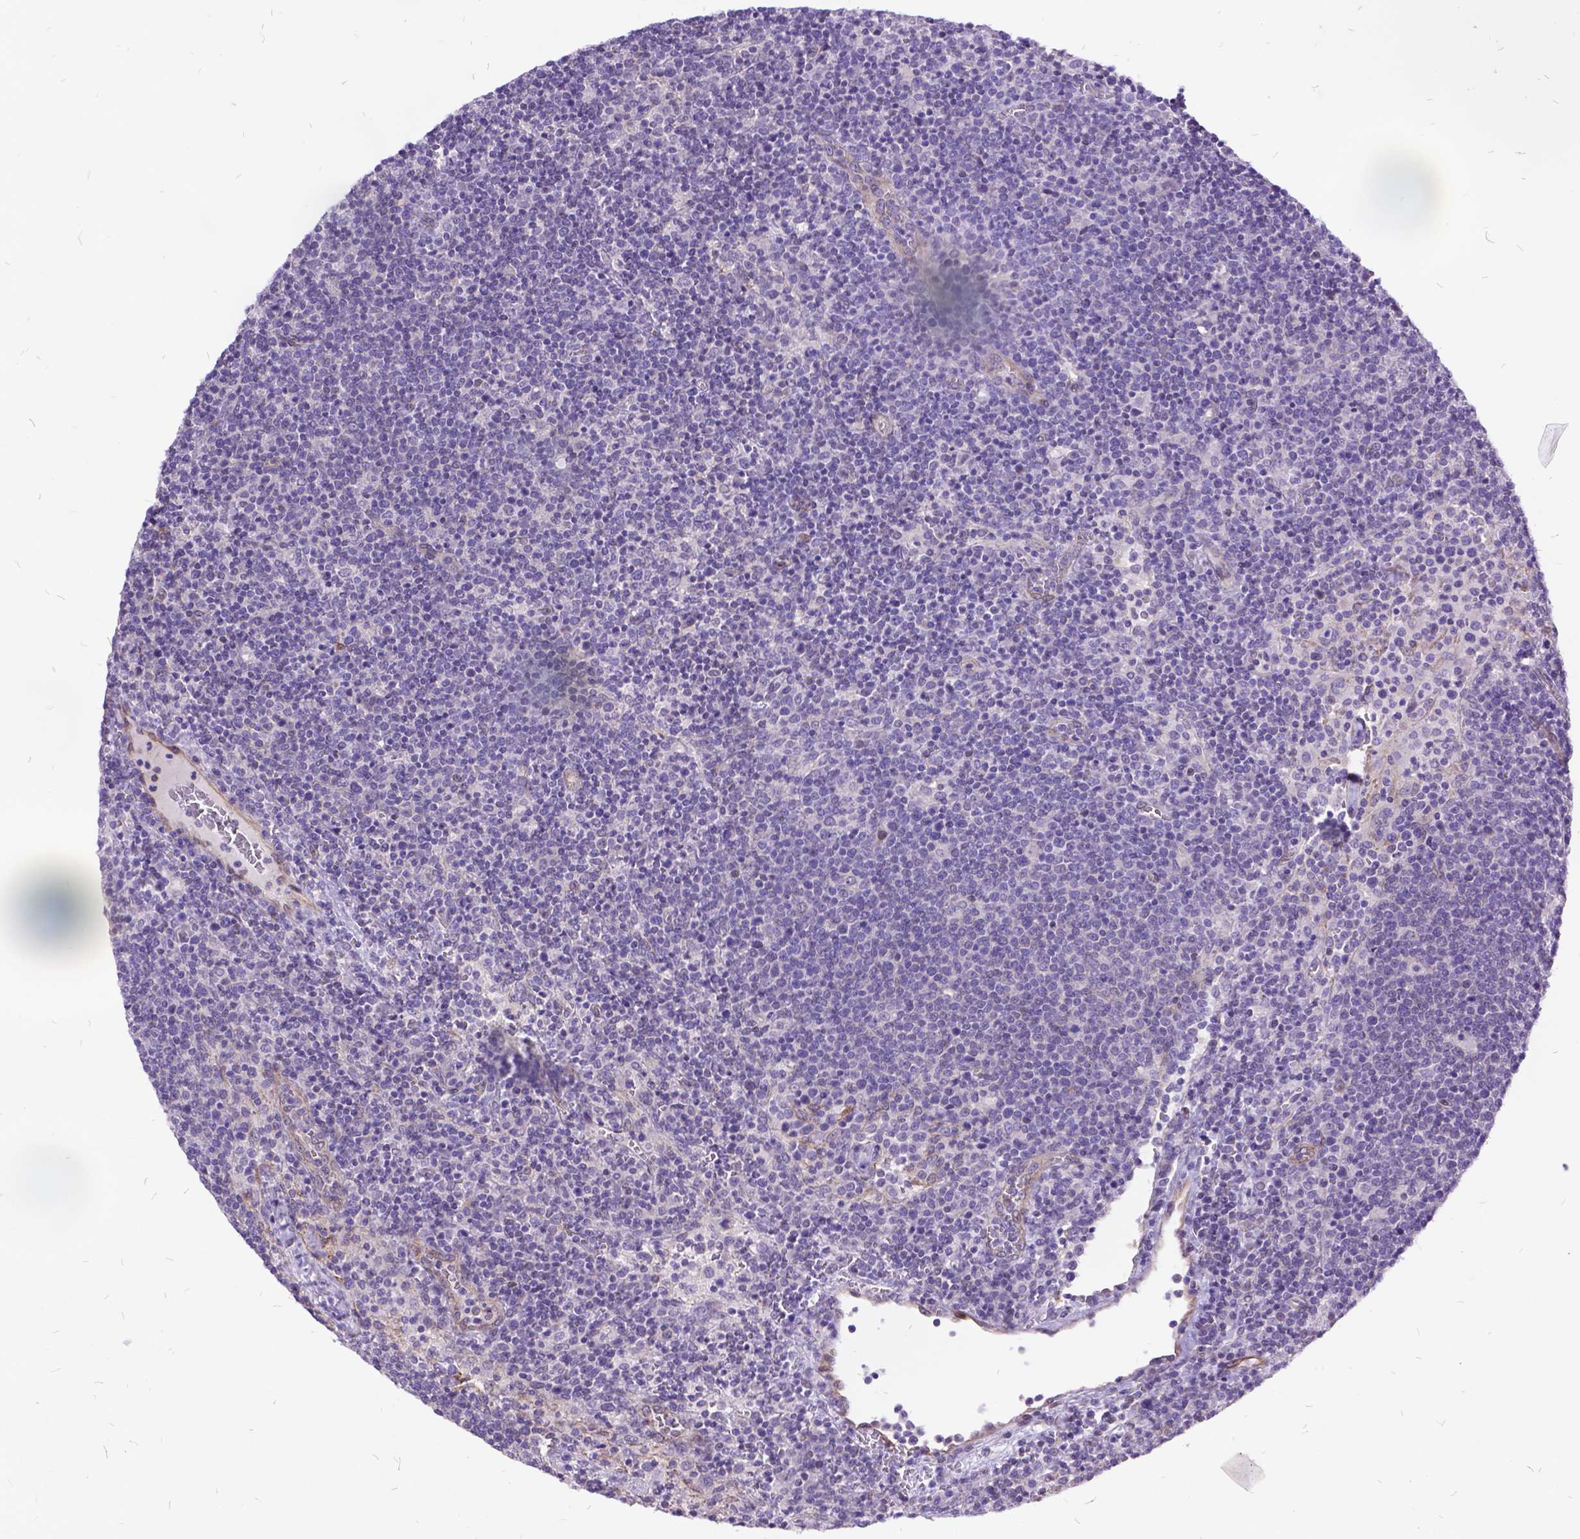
{"staining": {"intensity": "negative", "quantity": "none", "location": "none"}, "tissue": "lymphoma", "cell_type": "Tumor cells", "image_type": "cancer", "snomed": [{"axis": "morphology", "description": "Malignant lymphoma, non-Hodgkin's type, High grade"}, {"axis": "topography", "description": "Lymph node"}], "caption": "A high-resolution photomicrograph shows immunohistochemistry (IHC) staining of high-grade malignant lymphoma, non-Hodgkin's type, which reveals no significant positivity in tumor cells.", "gene": "GRB7", "patient": {"sex": "male", "age": 61}}